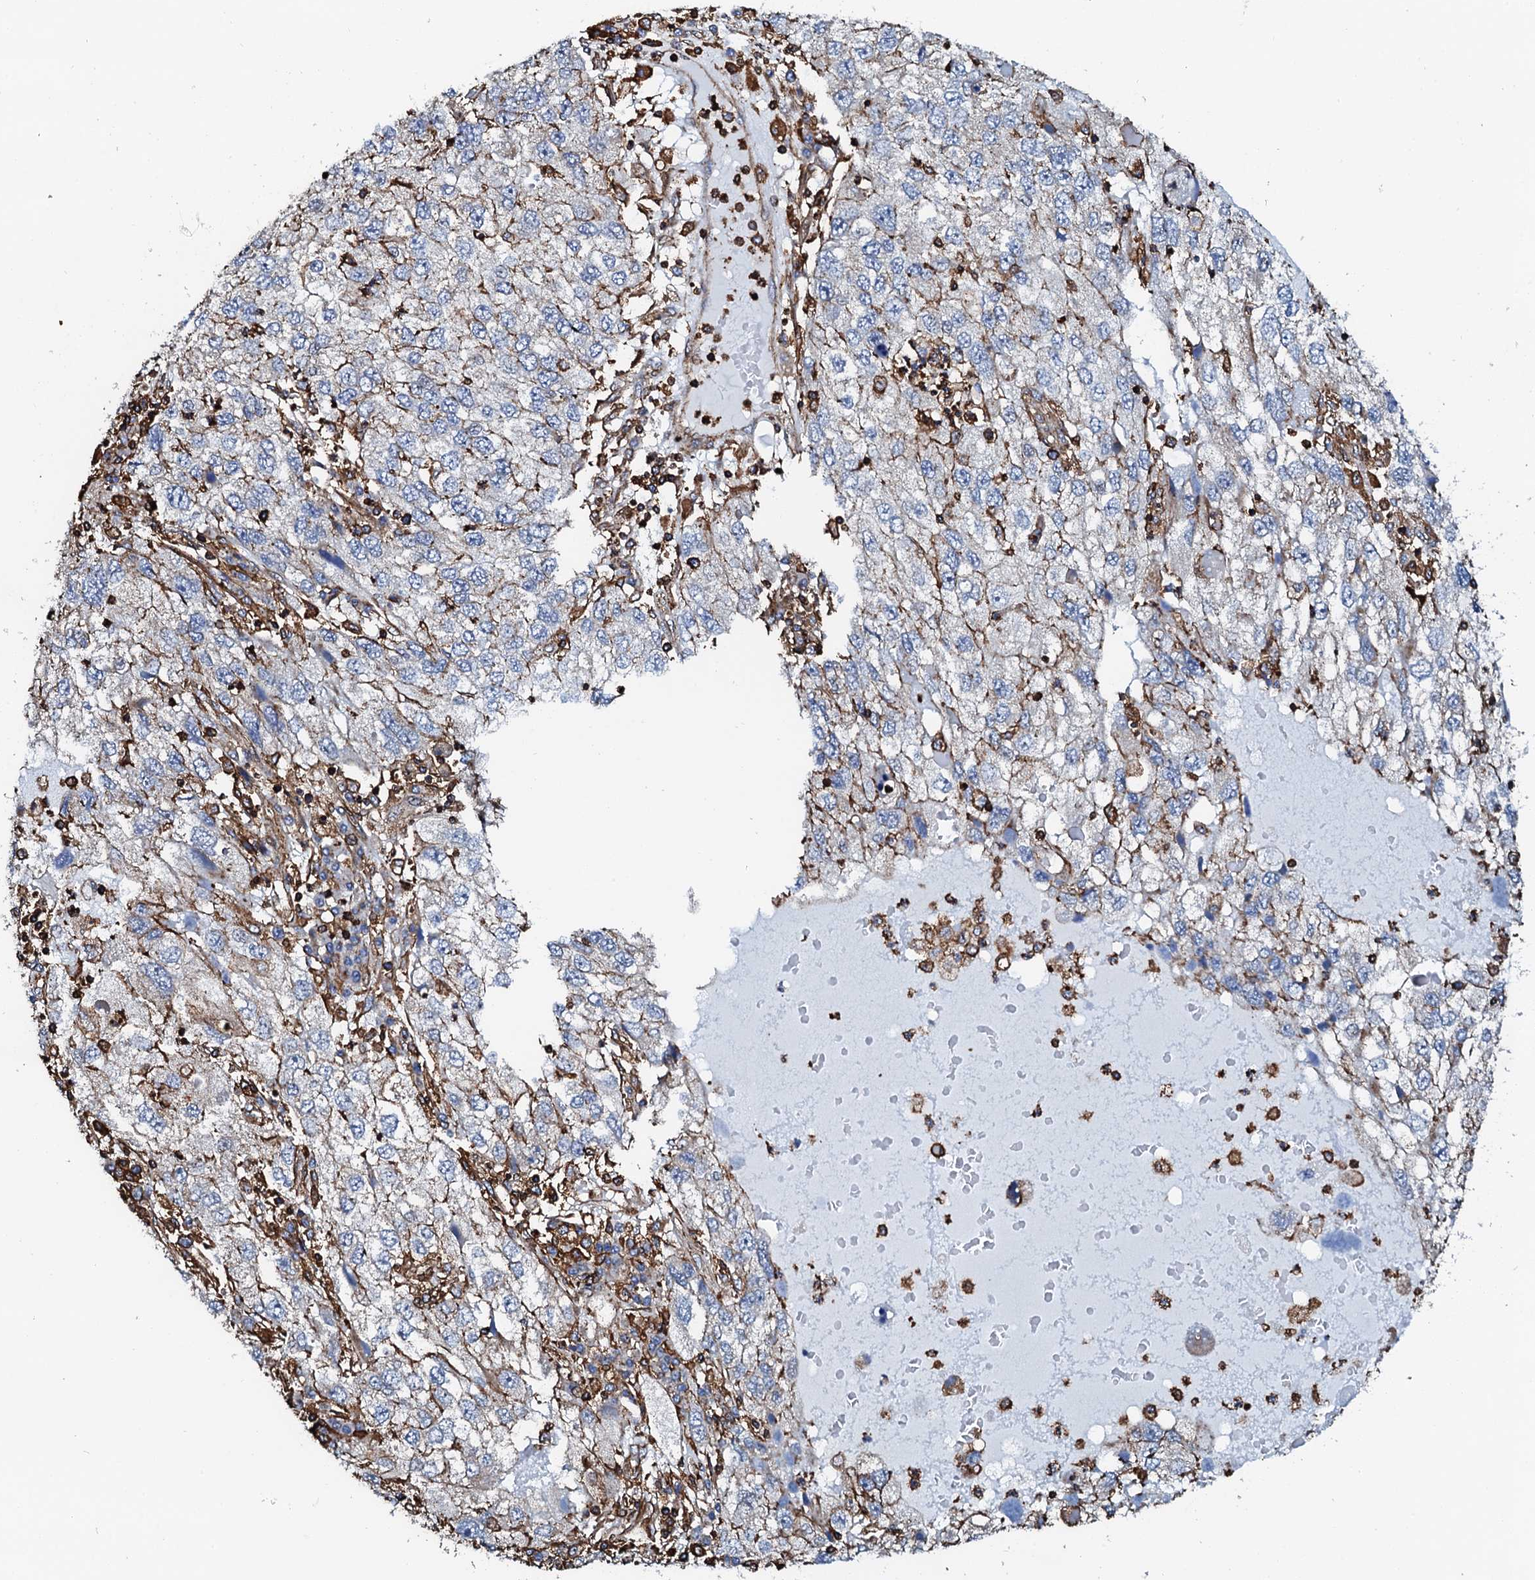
{"staining": {"intensity": "moderate", "quantity": "<25%", "location": "cytoplasmic/membranous"}, "tissue": "endometrial cancer", "cell_type": "Tumor cells", "image_type": "cancer", "snomed": [{"axis": "morphology", "description": "Adenocarcinoma, NOS"}, {"axis": "topography", "description": "Endometrium"}], "caption": "This image displays endometrial cancer stained with IHC to label a protein in brown. The cytoplasmic/membranous of tumor cells show moderate positivity for the protein. Nuclei are counter-stained blue.", "gene": "INTS10", "patient": {"sex": "female", "age": 49}}